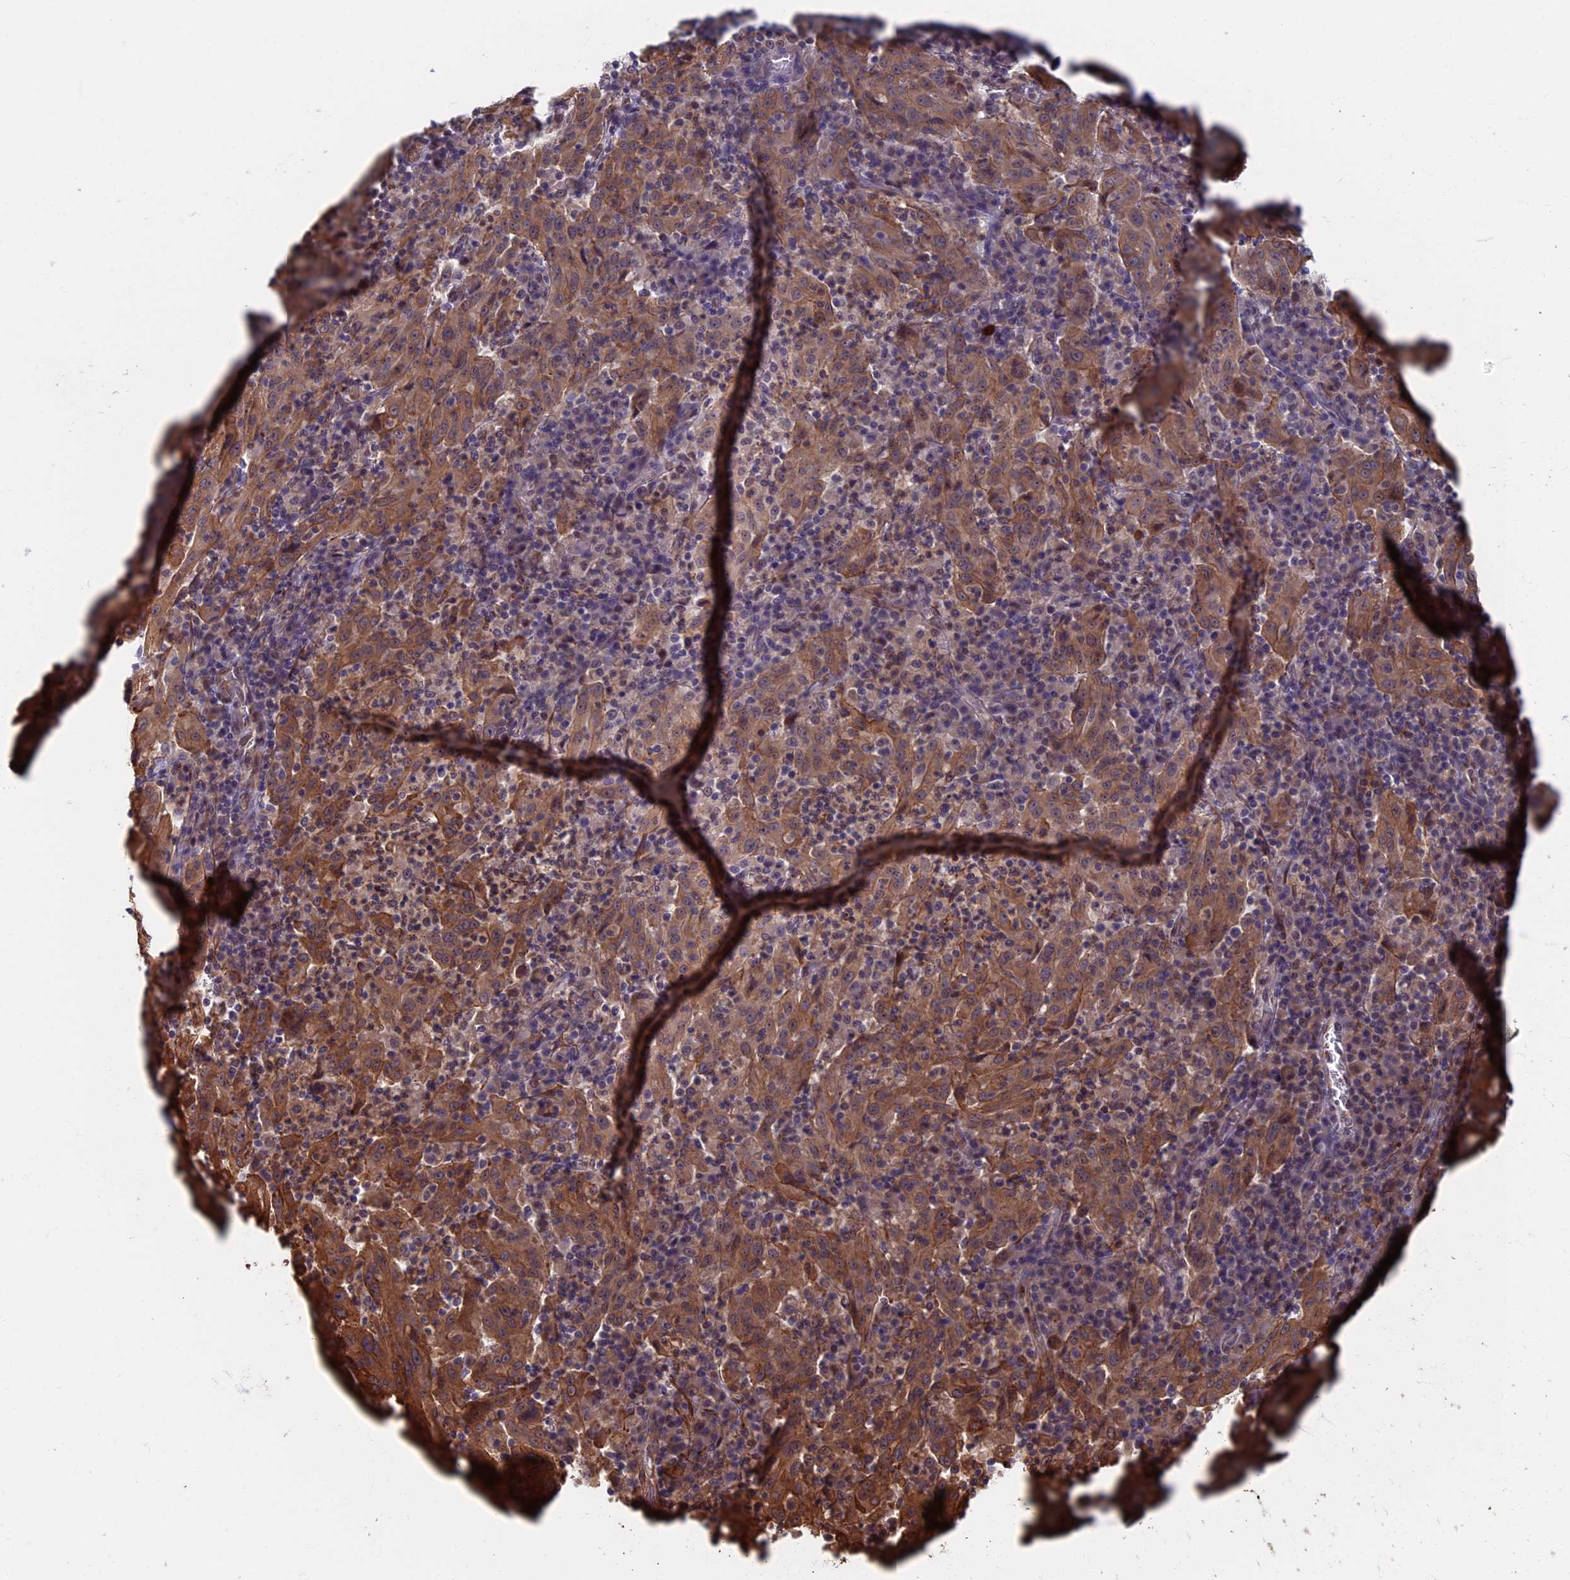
{"staining": {"intensity": "moderate", "quantity": ">75%", "location": "cytoplasmic/membranous"}, "tissue": "pancreatic cancer", "cell_type": "Tumor cells", "image_type": "cancer", "snomed": [{"axis": "morphology", "description": "Adenocarcinoma, NOS"}, {"axis": "topography", "description": "Pancreas"}], "caption": "Immunohistochemical staining of human pancreatic cancer exhibits moderate cytoplasmic/membranous protein expression in approximately >75% of tumor cells.", "gene": "CTDP1", "patient": {"sex": "male", "age": 63}}